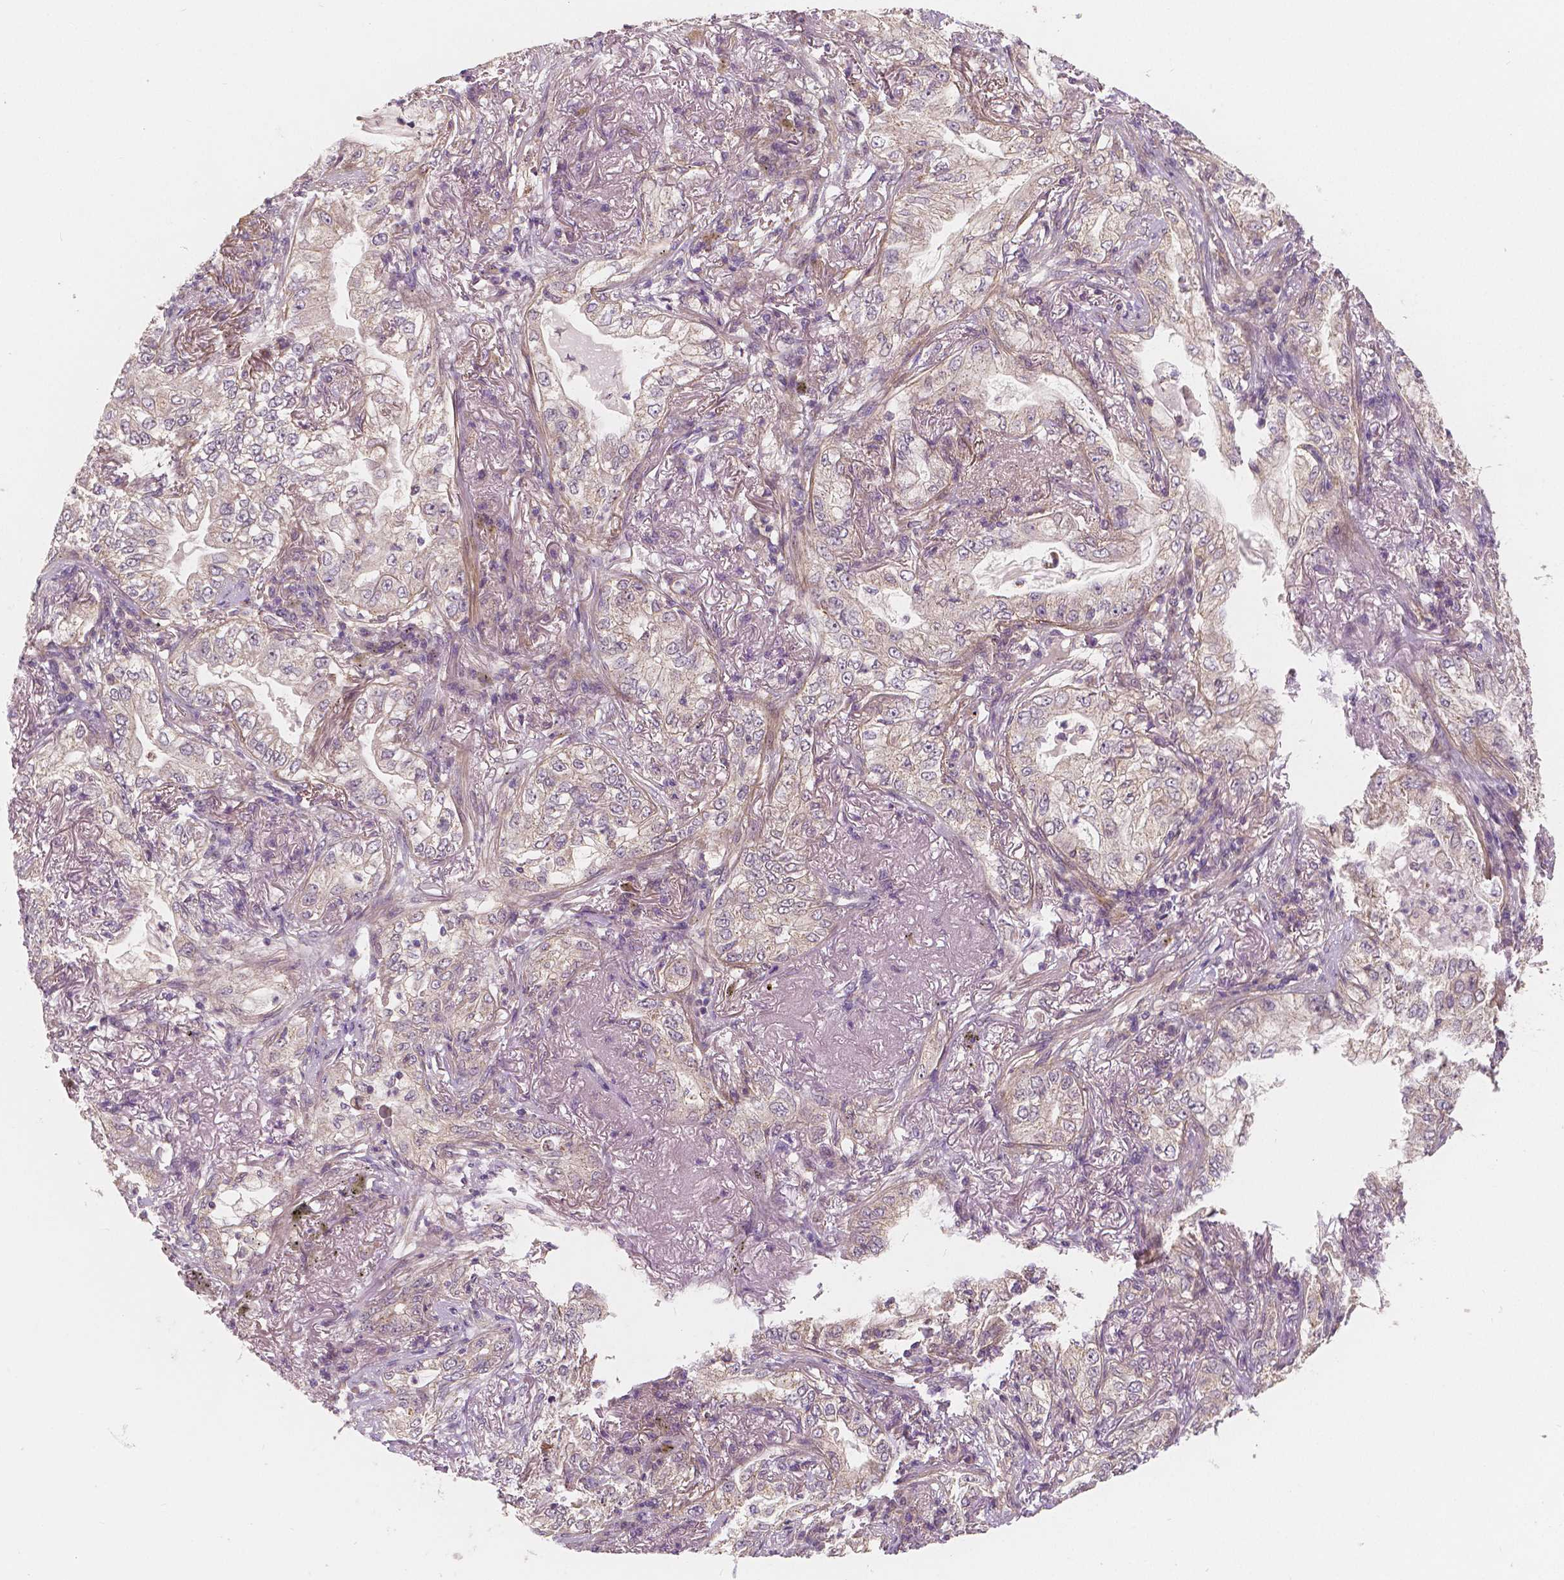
{"staining": {"intensity": "weak", "quantity": "<25%", "location": "cytoplasmic/membranous"}, "tissue": "lung cancer", "cell_type": "Tumor cells", "image_type": "cancer", "snomed": [{"axis": "morphology", "description": "Adenocarcinoma, NOS"}, {"axis": "topography", "description": "Lung"}], "caption": "Tumor cells show no significant protein positivity in adenocarcinoma (lung).", "gene": "SNX12", "patient": {"sex": "female", "age": 73}}